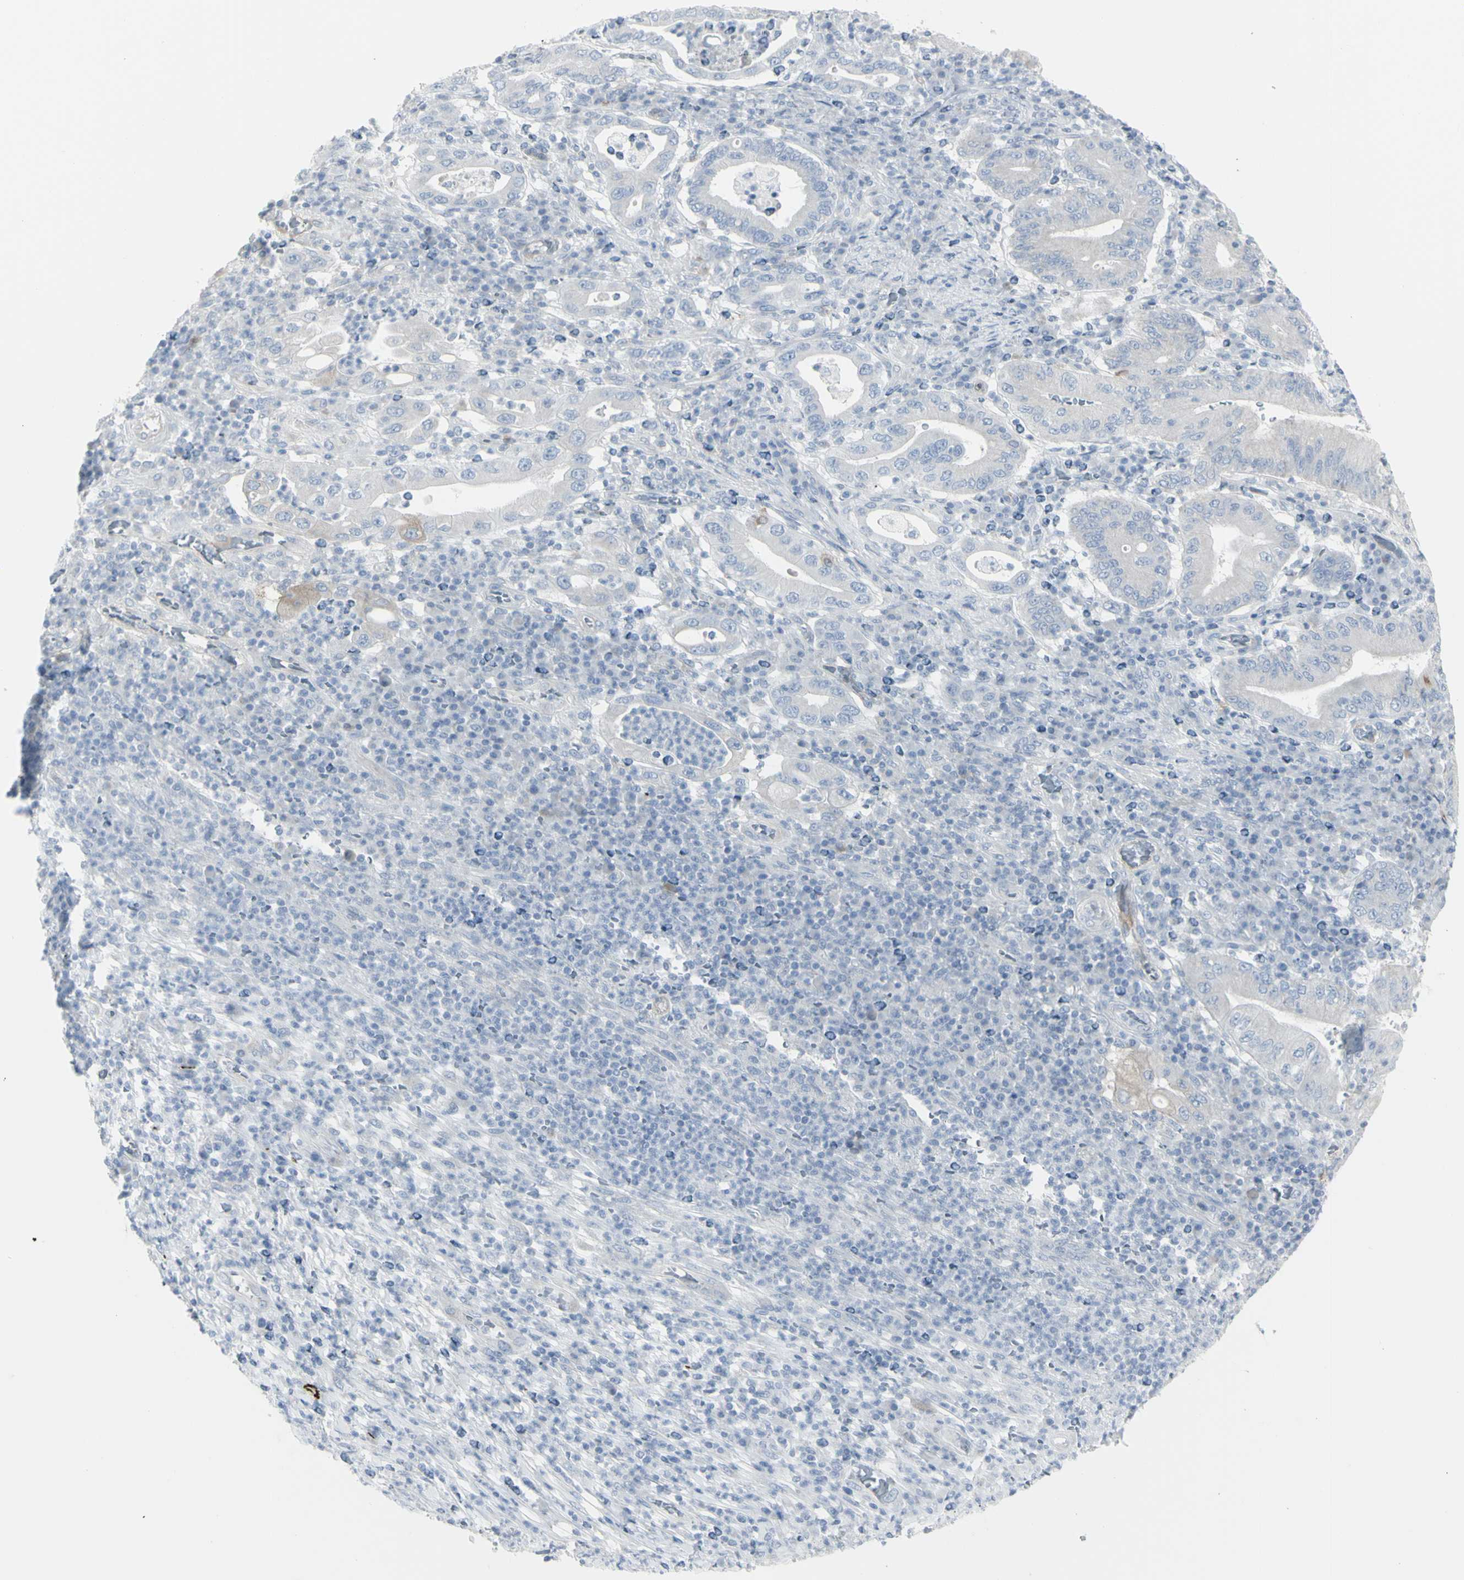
{"staining": {"intensity": "negative", "quantity": "none", "location": "none"}, "tissue": "stomach cancer", "cell_type": "Tumor cells", "image_type": "cancer", "snomed": [{"axis": "morphology", "description": "Normal tissue, NOS"}, {"axis": "morphology", "description": "Adenocarcinoma, NOS"}, {"axis": "topography", "description": "Esophagus"}, {"axis": "topography", "description": "Stomach, upper"}, {"axis": "topography", "description": "Peripheral nerve tissue"}], "caption": "The IHC image has no significant expression in tumor cells of stomach adenocarcinoma tissue. (Immunohistochemistry, brightfield microscopy, high magnification).", "gene": "ENSG00000198211", "patient": {"sex": "male", "age": 62}}